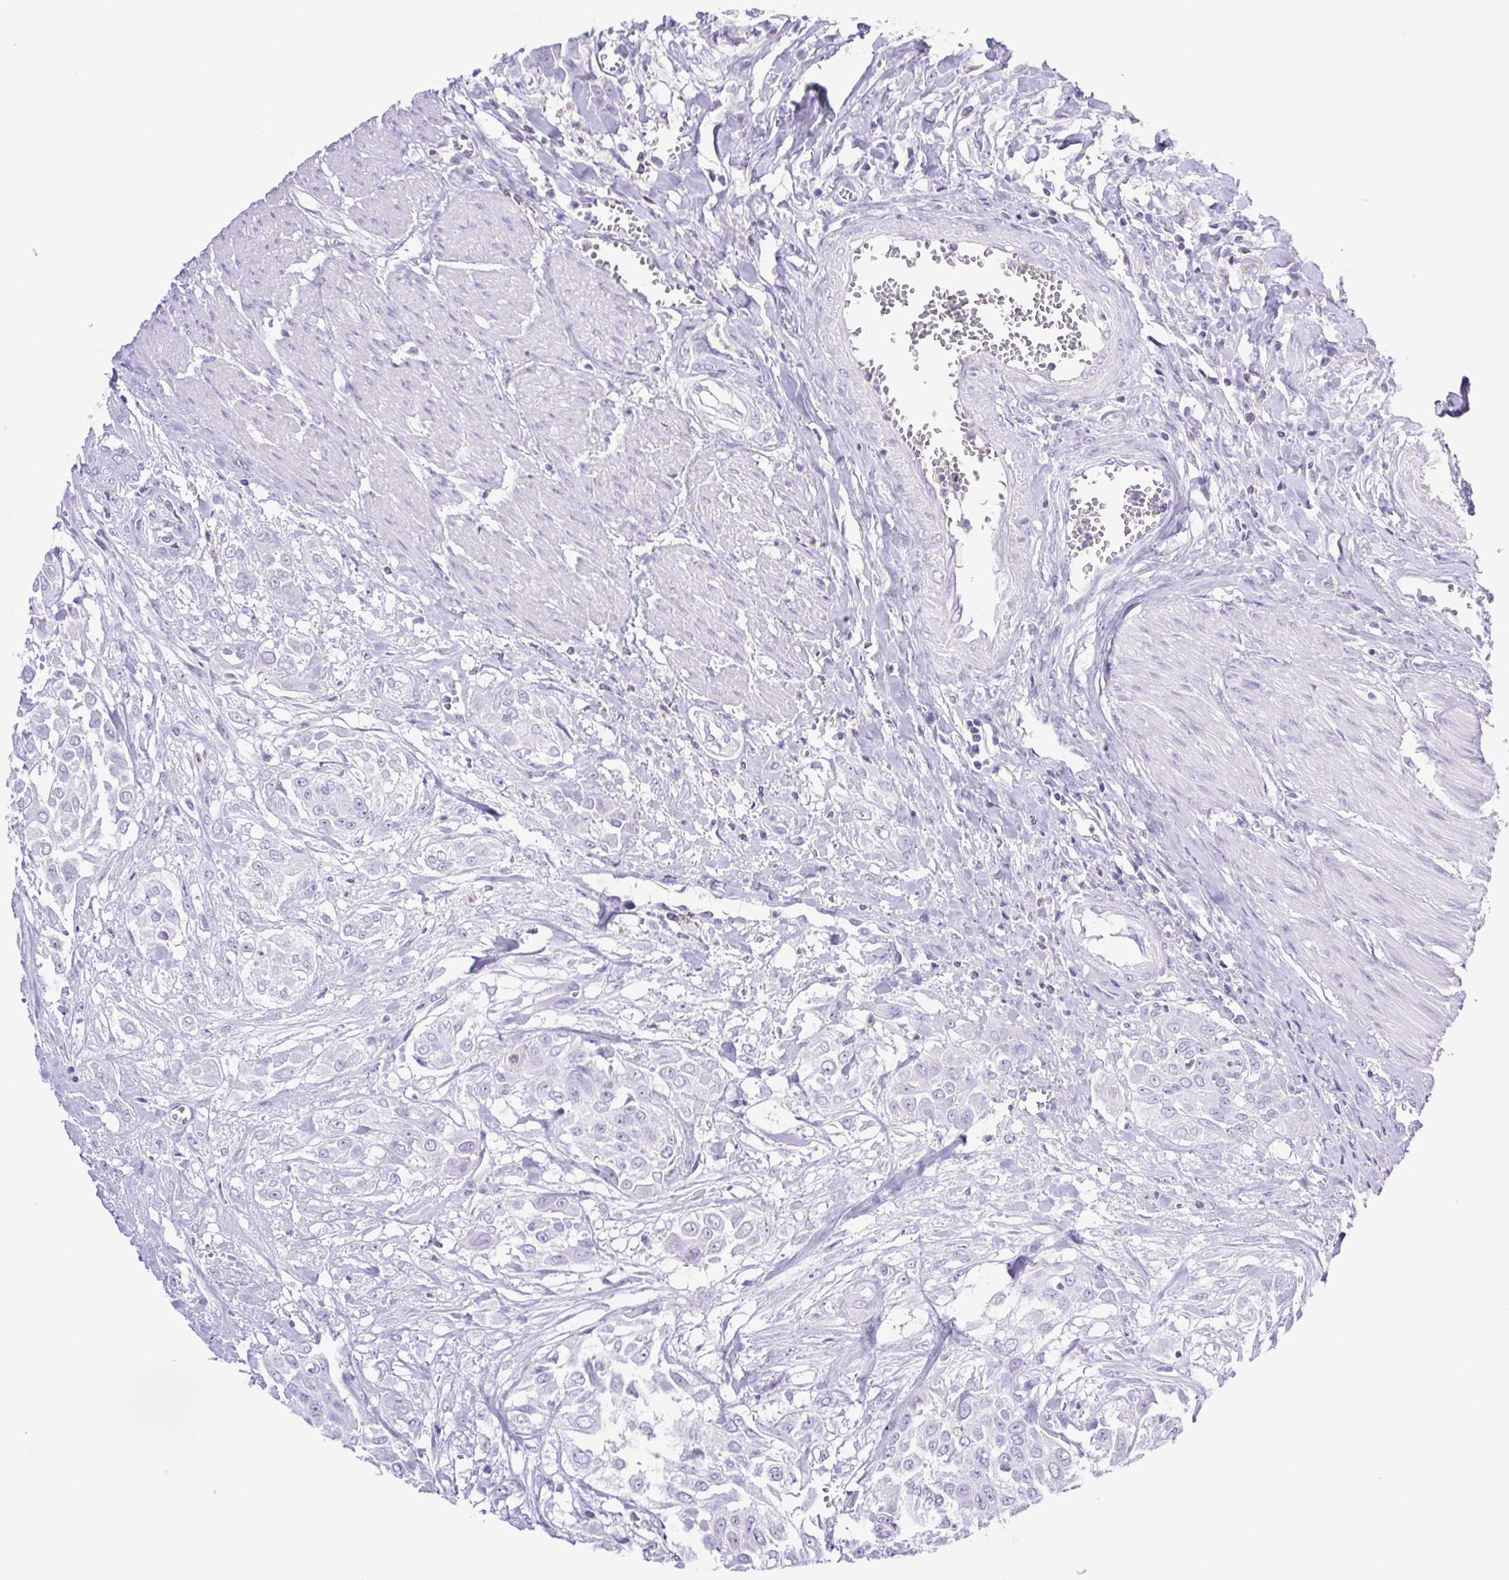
{"staining": {"intensity": "negative", "quantity": "none", "location": "none"}, "tissue": "urothelial cancer", "cell_type": "Tumor cells", "image_type": "cancer", "snomed": [{"axis": "morphology", "description": "Urothelial carcinoma, High grade"}, {"axis": "topography", "description": "Urinary bladder"}], "caption": "High power microscopy histopathology image of an immunohistochemistry (IHC) histopathology image of high-grade urothelial carcinoma, revealing no significant positivity in tumor cells.", "gene": "SYNPR", "patient": {"sex": "male", "age": 57}}